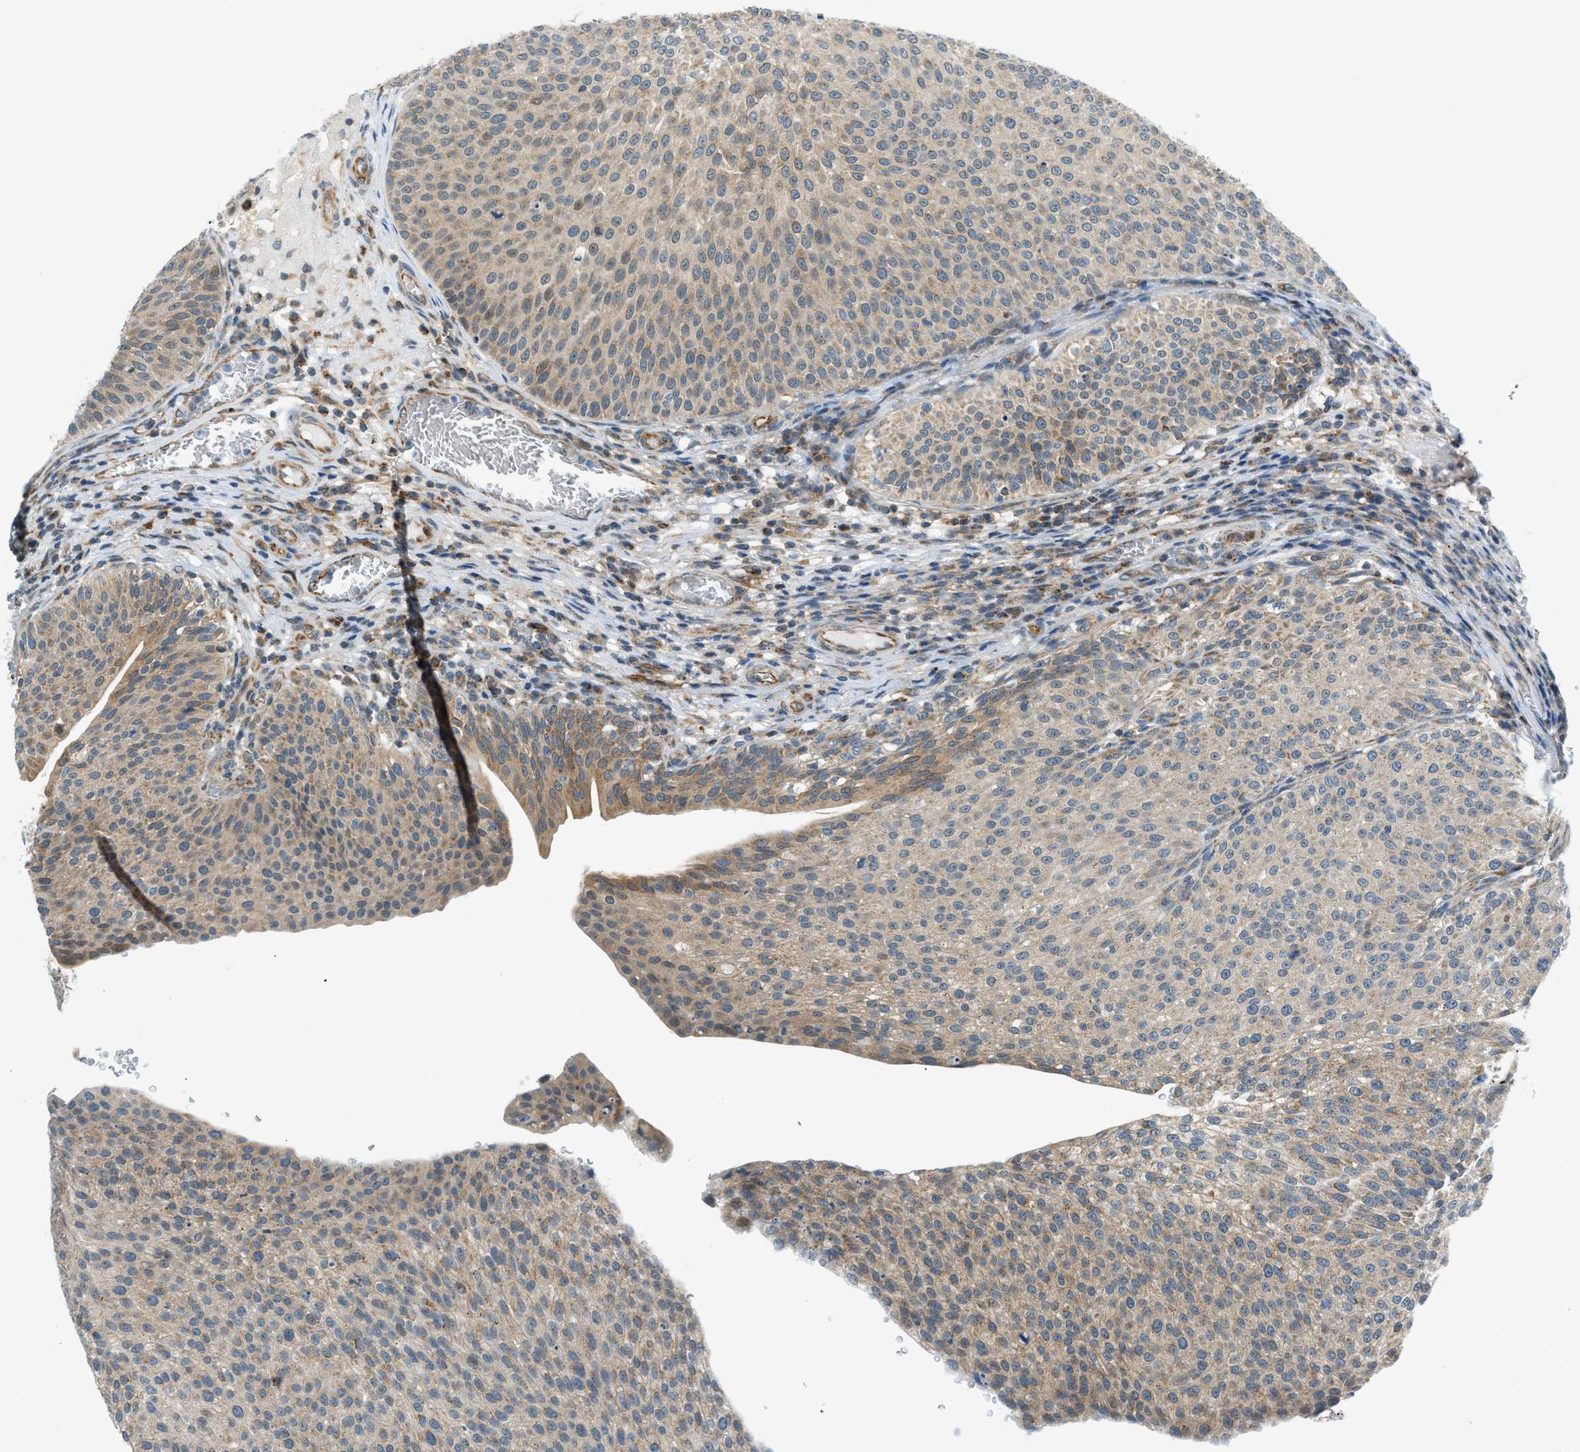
{"staining": {"intensity": "weak", "quantity": "25%-75%", "location": "cytoplasmic/membranous,nuclear"}, "tissue": "urothelial cancer", "cell_type": "Tumor cells", "image_type": "cancer", "snomed": [{"axis": "morphology", "description": "Urothelial carcinoma, Low grade"}, {"axis": "topography", "description": "Smooth muscle"}, {"axis": "topography", "description": "Urinary bladder"}], "caption": "A high-resolution image shows IHC staining of urothelial cancer, which displays weak cytoplasmic/membranous and nuclear staining in approximately 25%-75% of tumor cells.", "gene": "PIGG", "patient": {"sex": "male", "age": 60}}